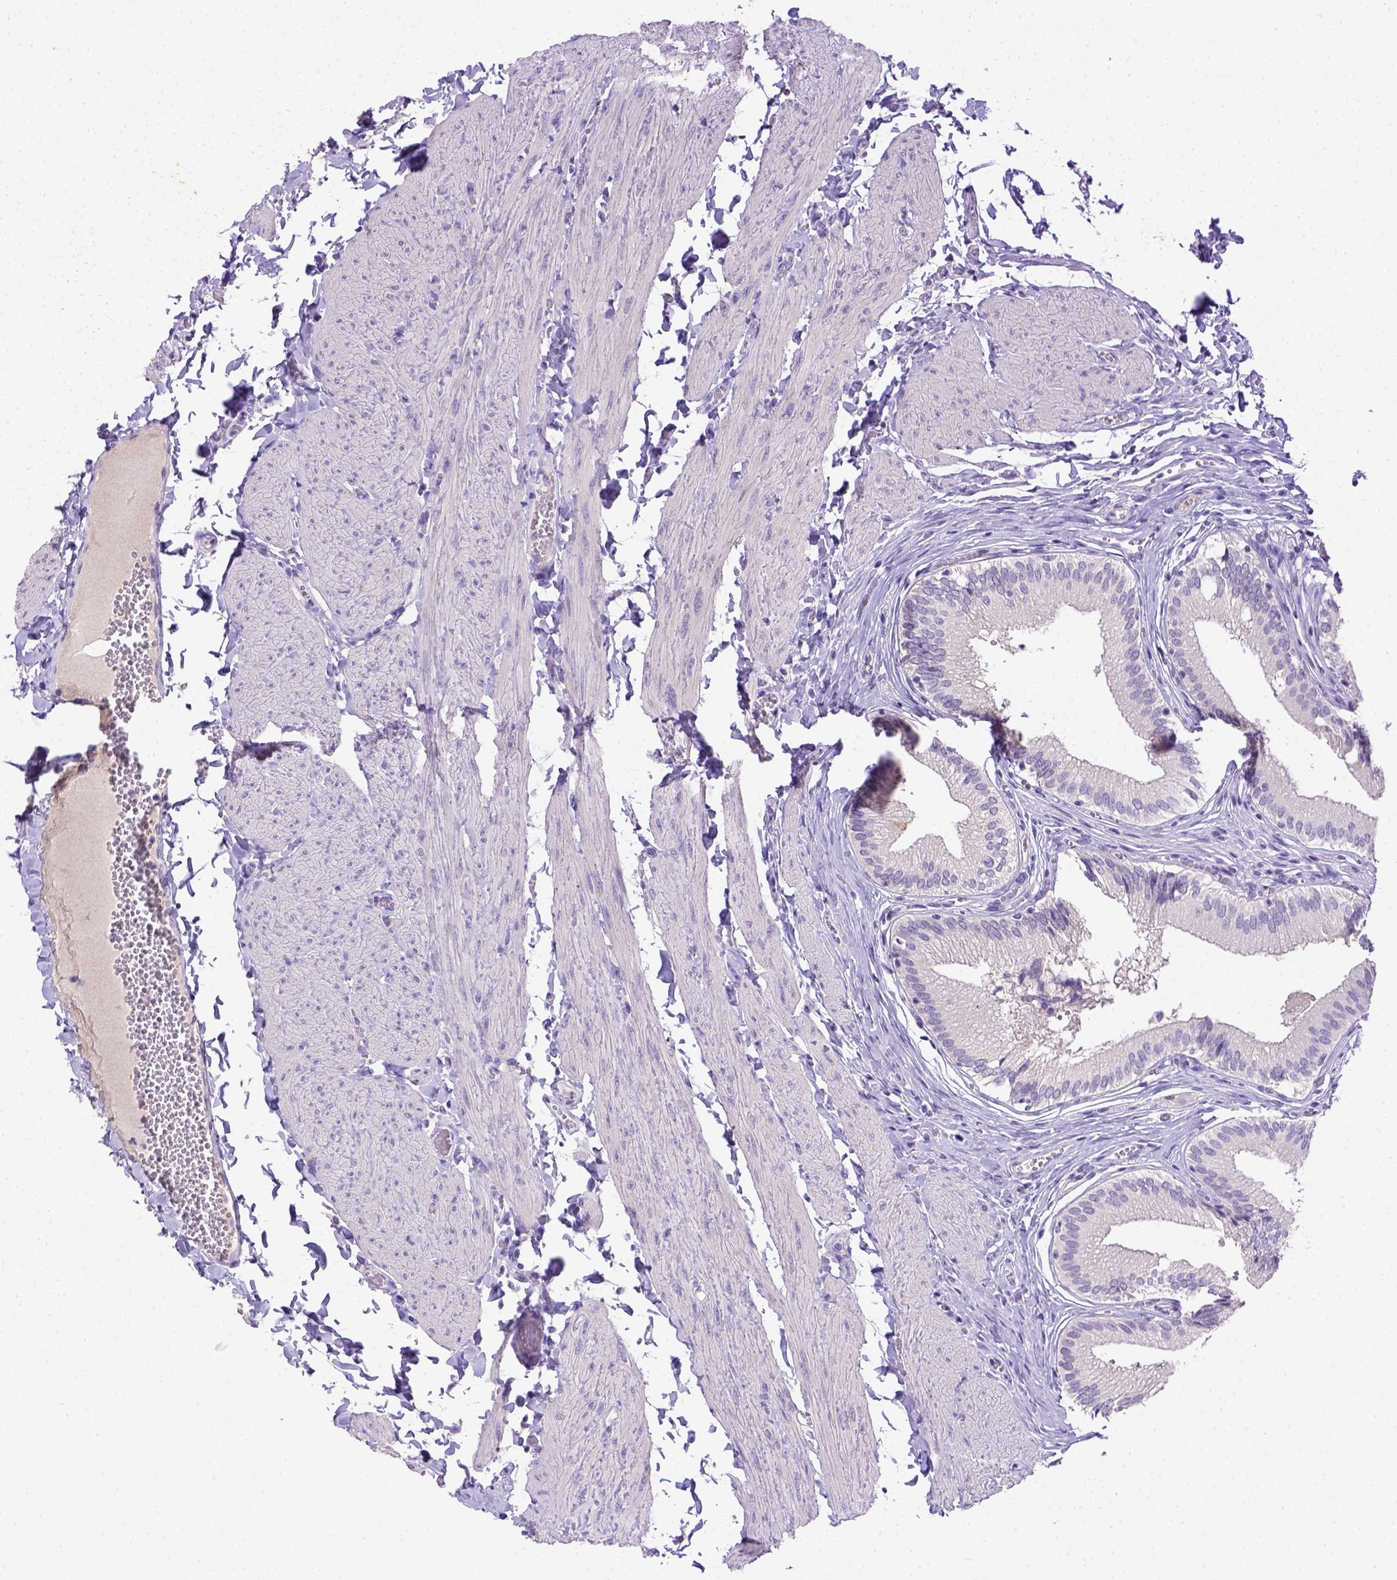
{"staining": {"intensity": "negative", "quantity": "none", "location": "none"}, "tissue": "gallbladder", "cell_type": "Glandular cells", "image_type": "normal", "snomed": [{"axis": "morphology", "description": "Normal tissue, NOS"}, {"axis": "topography", "description": "Gallbladder"}, {"axis": "topography", "description": "Peripheral nerve tissue"}], "caption": "Immunohistochemistry (IHC) photomicrograph of normal human gallbladder stained for a protein (brown), which reveals no staining in glandular cells.", "gene": "B3GAT1", "patient": {"sex": "male", "age": 17}}